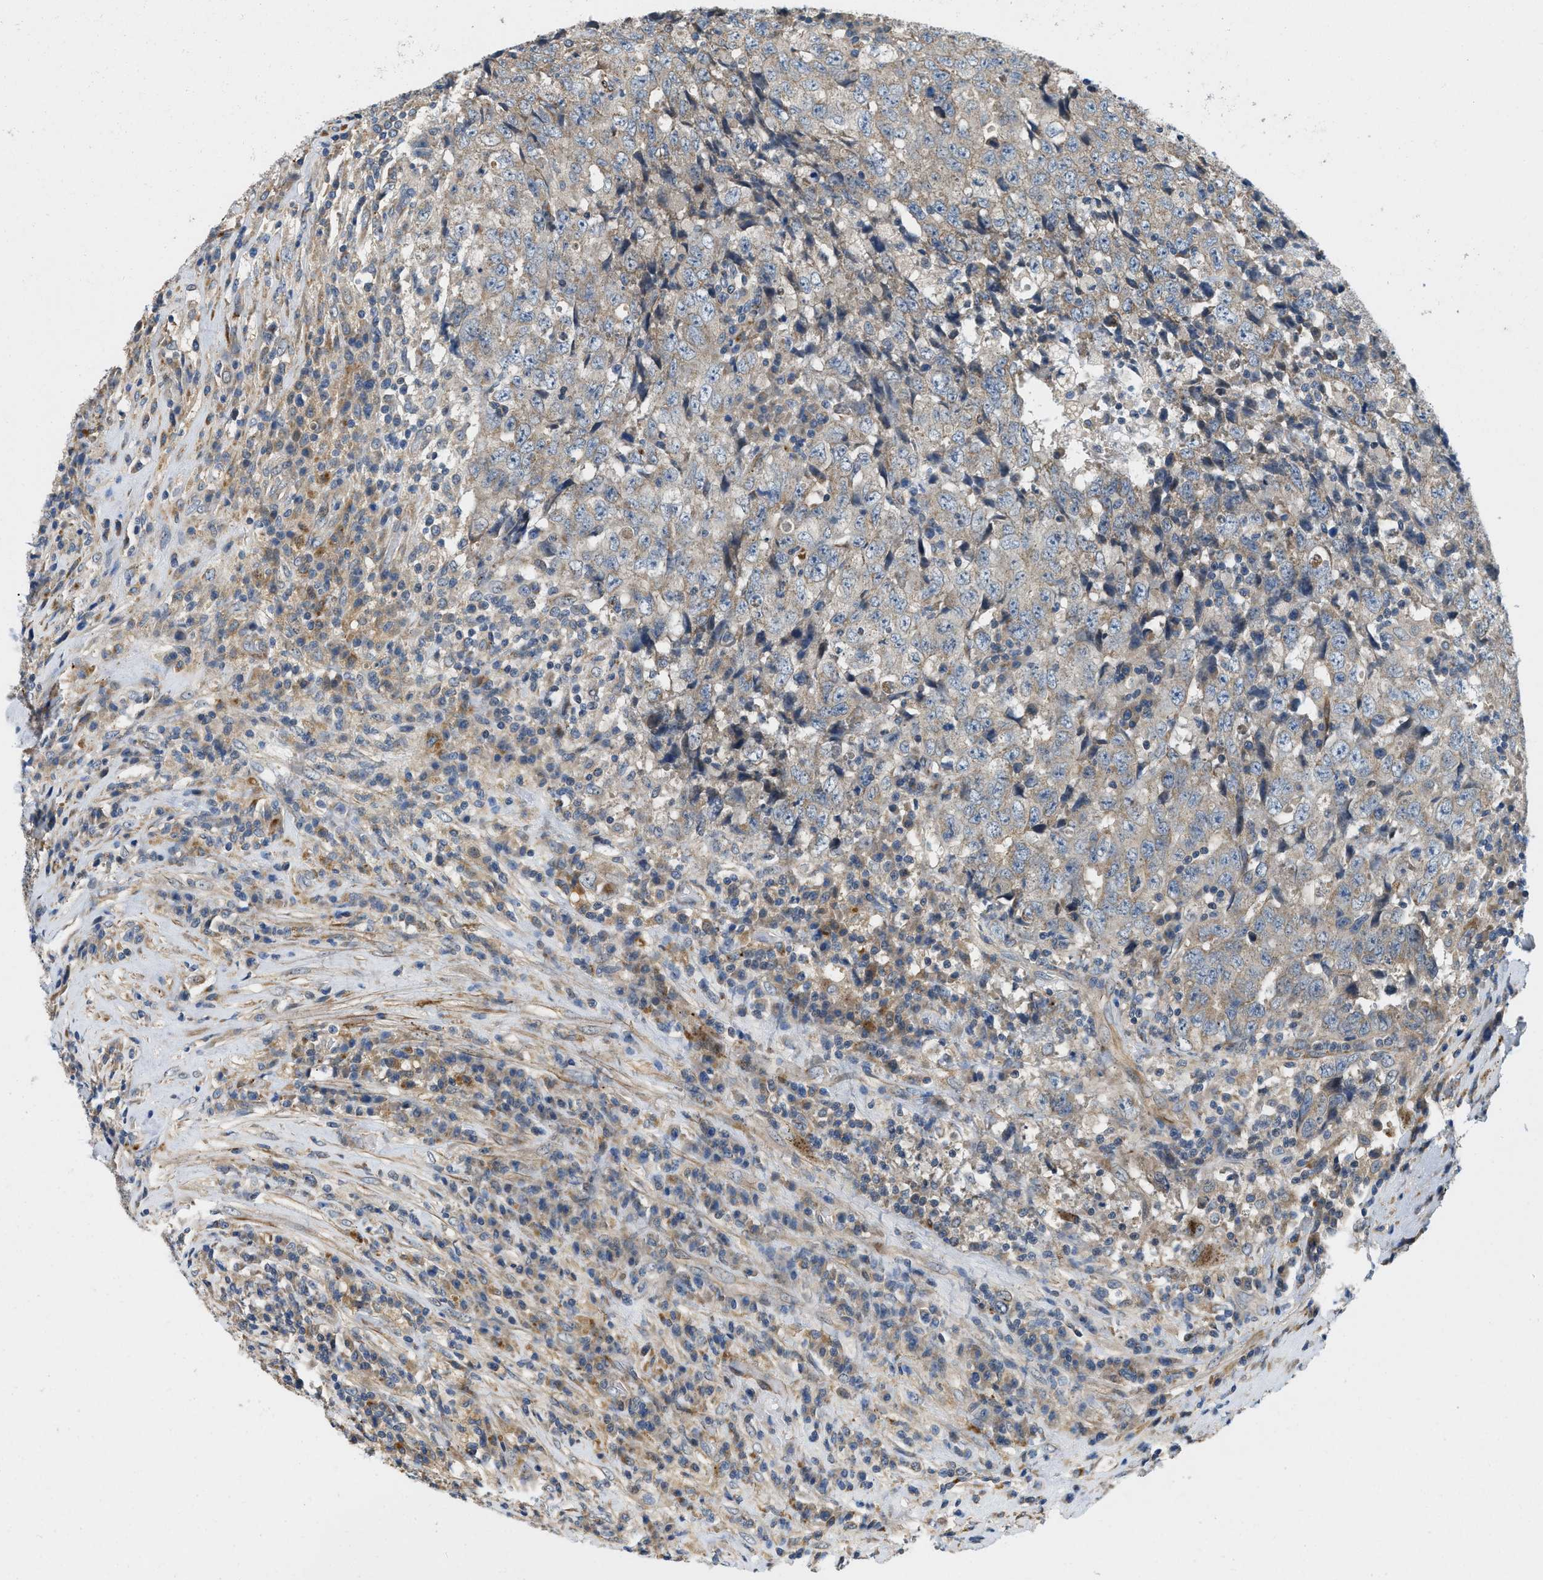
{"staining": {"intensity": "weak", "quantity": "<25%", "location": "cytoplasmic/membranous"}, "tissue": "testis cancer", "cell_type": "Tumor cells", "image_type": "cancer", "snomed": [{"axis": "morphology", "description": "Necrosis, NOS"}, {"axis": "morphology", "description": "Carcinoma, Embryonal, NOS"}, {"axis": "topography", "description": "Testis"}], "caption": "An IHC photomicrograph of testis embryonal carcinoma is shown. There is no staining in tumor cells of testis embryonal carcinoma. Brightfield microscopy of immunohistochemistry (IHC) stained with DAB (brown) and hematoxylin (blue), captured at high magnification.", "gene": "ZNF599", "patient": {"sex": "male", "age": 19}}